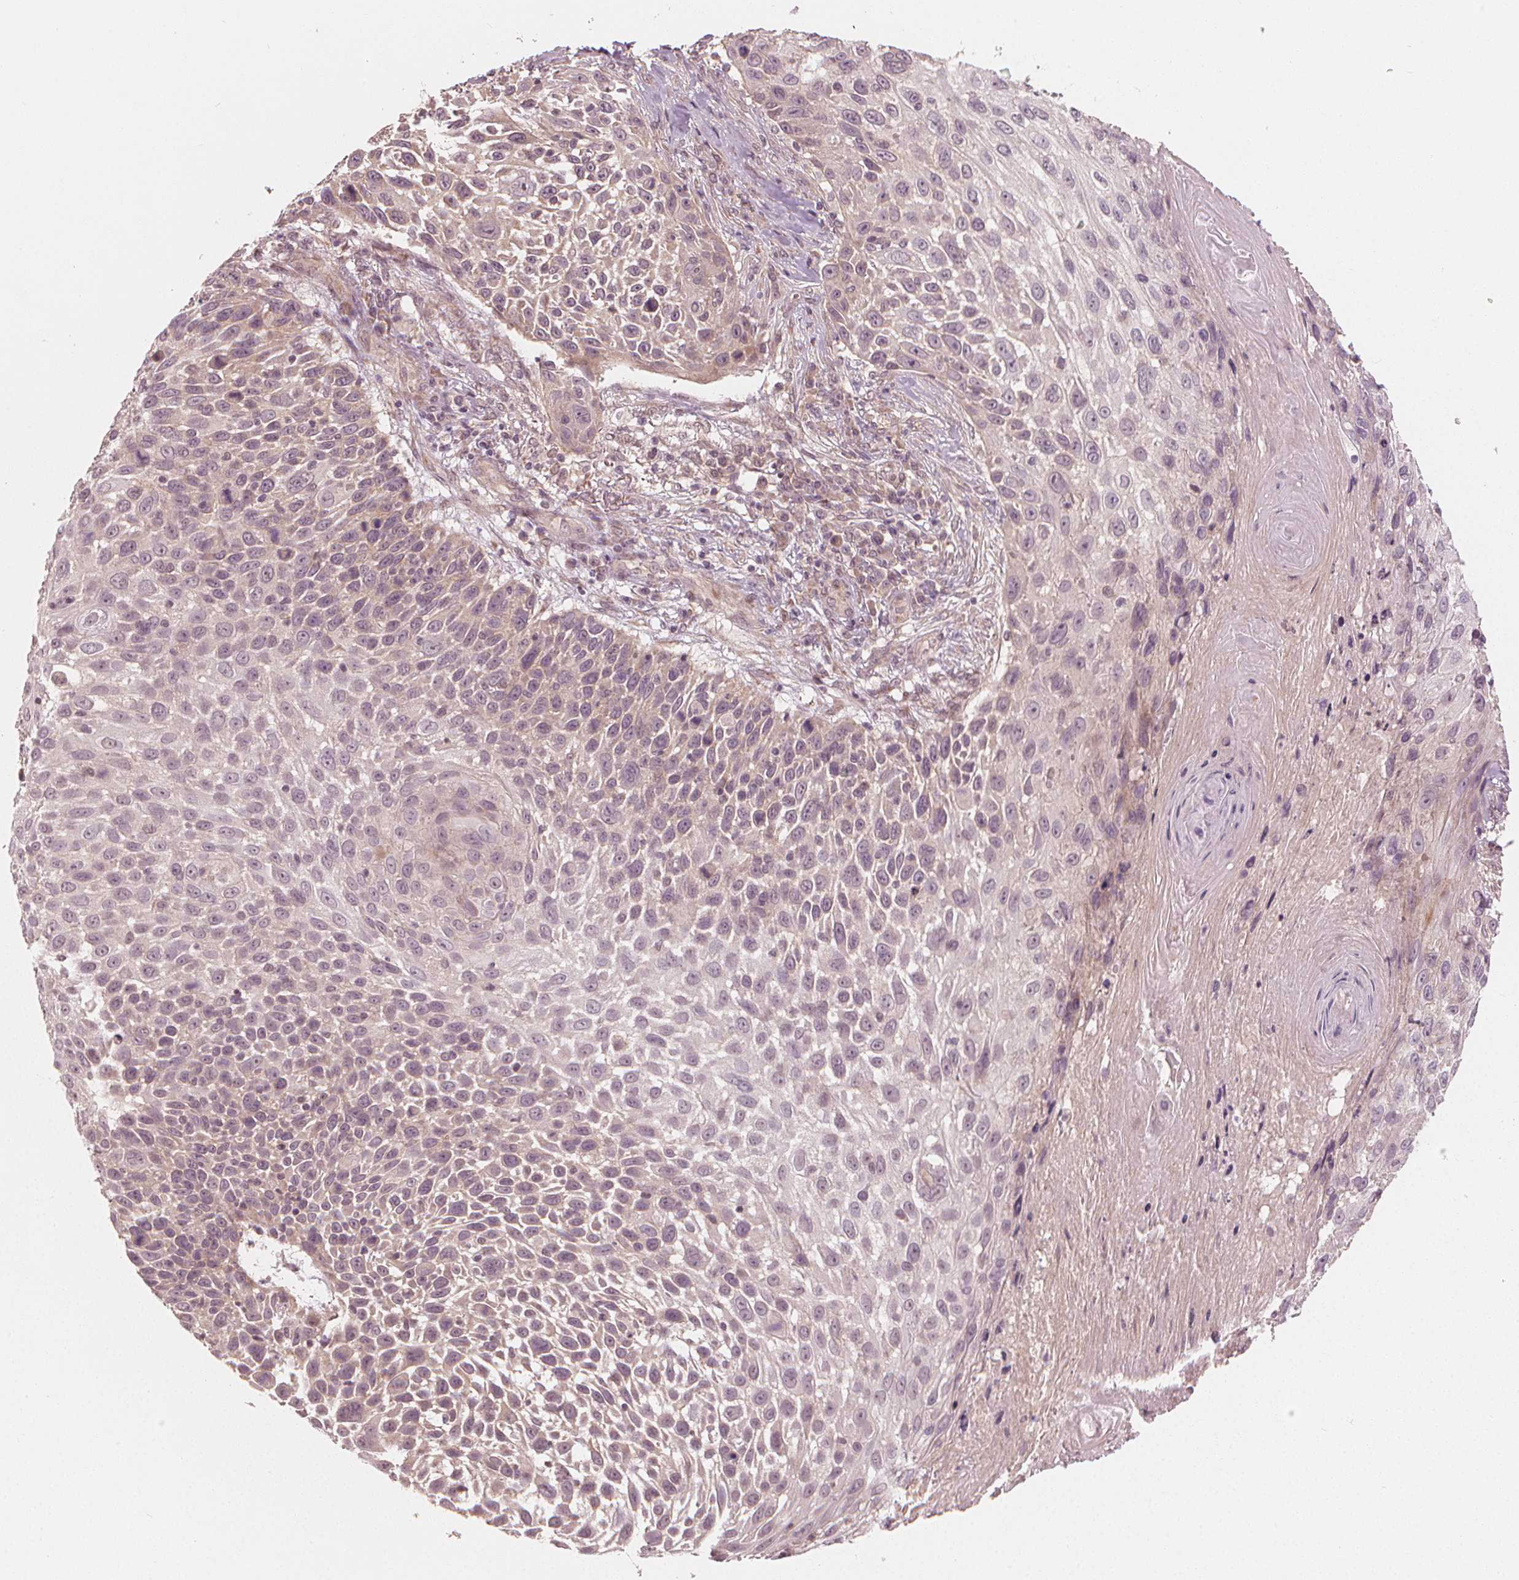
{"staining": {"intensity": "negative", "quantity": "none", "location": "none"}, "tissue": "skin cancer", "cell_type": "Tumor cells", "image_type": "cancer", "snomed": [{"axis": "morphology", "description": "Squamous cell carcinoma, NOS"}, {"axis": "topography", "description": "Skin"}], "caption": "Immunohistochemical staining of skin squamous cell carcinoma exhibits no significant positivity in tumor cells.", "gene": "CLBA1", "patient": {"sex": "male", "age": 92}}